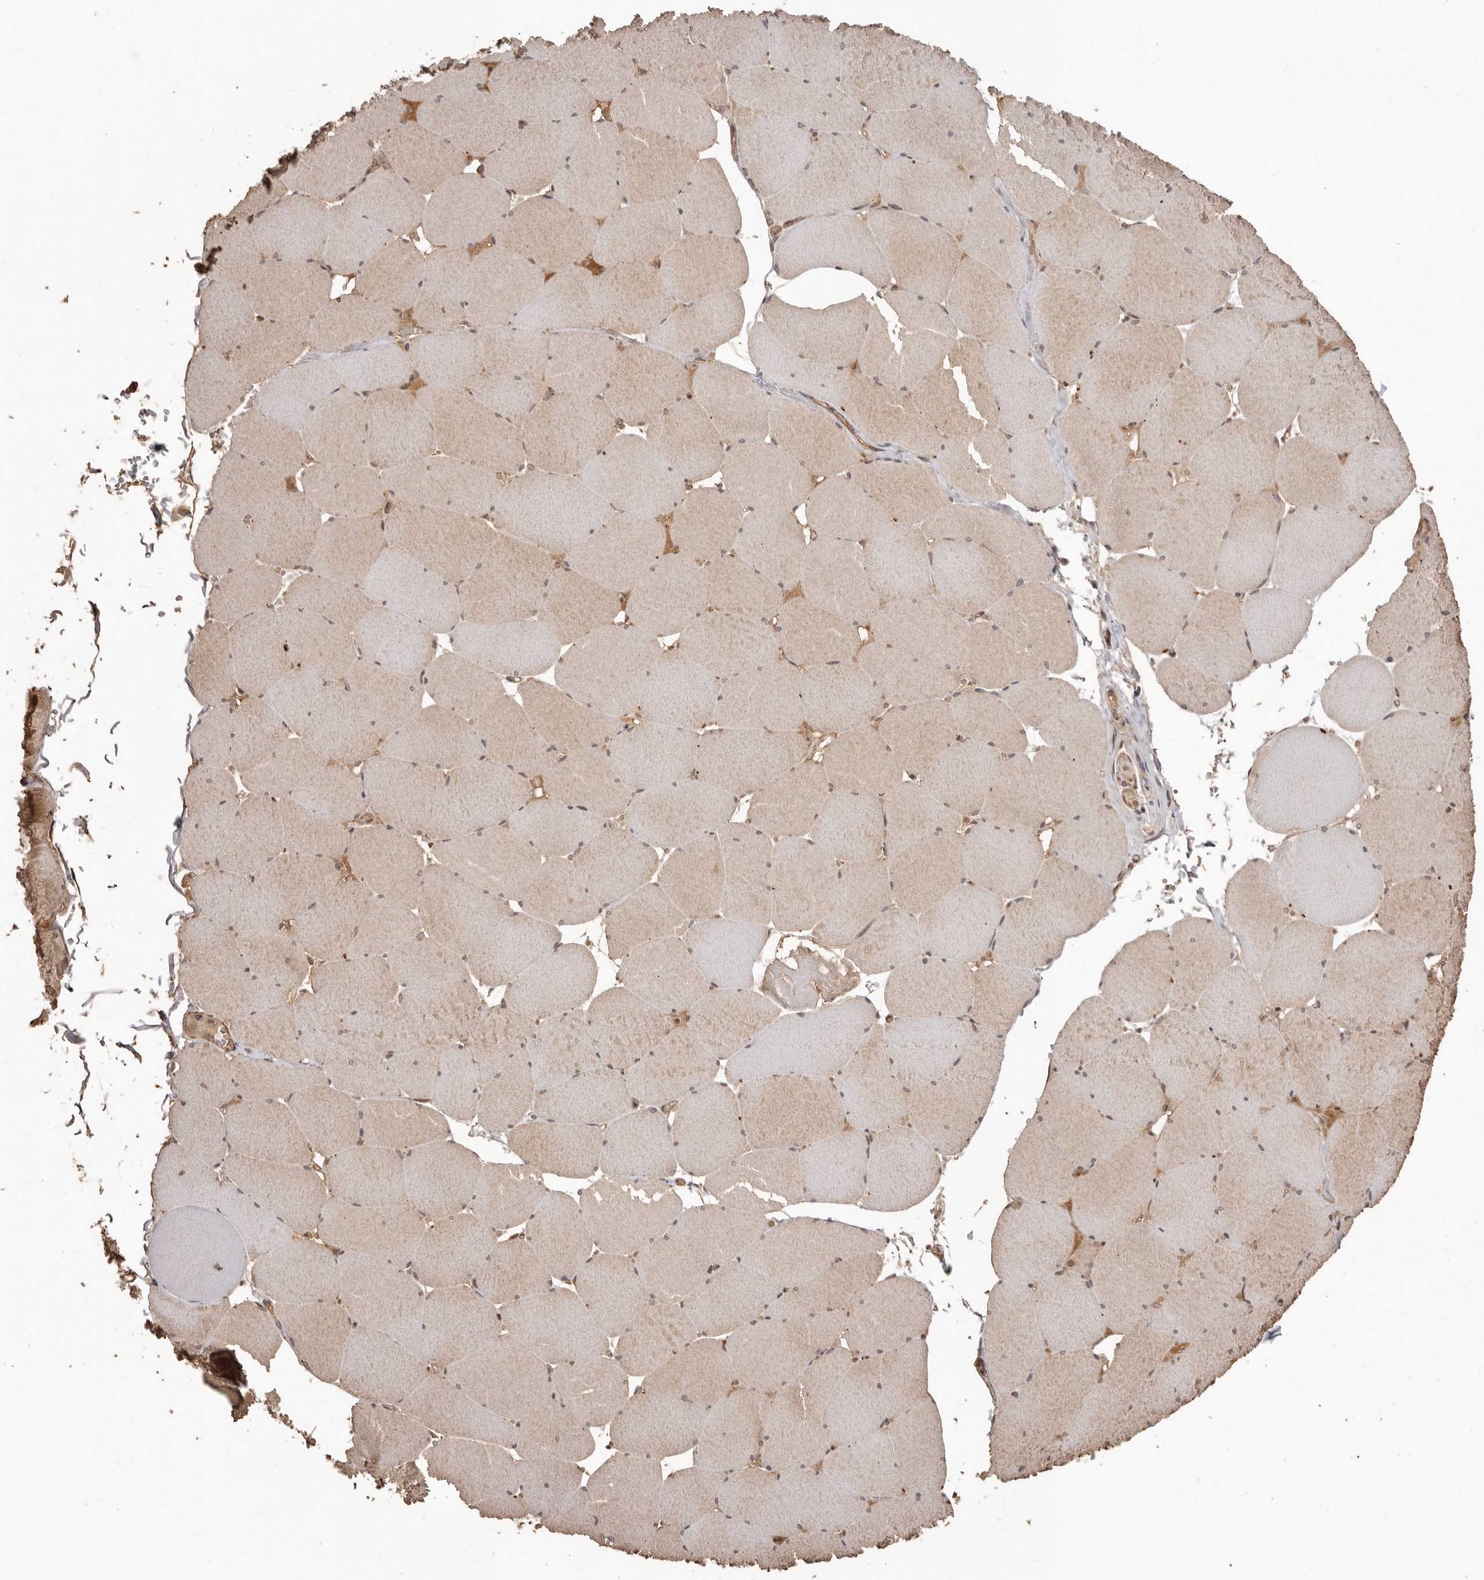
{"staining": {"intensity": "moderate", "quantity": "25%-75%", "location": "cytoplasmic/membranous"}, "tissue": "skeletal muscle", "cell_type": "Myocytes", "image_type": "normal", "snomed": [{"axis": "morphology", "description": "Normal tissue, NOS"}, {"axis": "topography", "description": "Skeletal muscle"}, {"axis": "topography", "description": "Head-Neck"}], "caption": "Immunohistochemical staining of benign human skeletal muscle exhibits medium levels of moderate cytoplasmic/membranous positivity in approximately 25%-75% of myocytes. (brown staining indicates protein expression, while blue staining denotes nuclei).", "gene": "NUP43", "patient": {"sex": "male", "age": 66}}